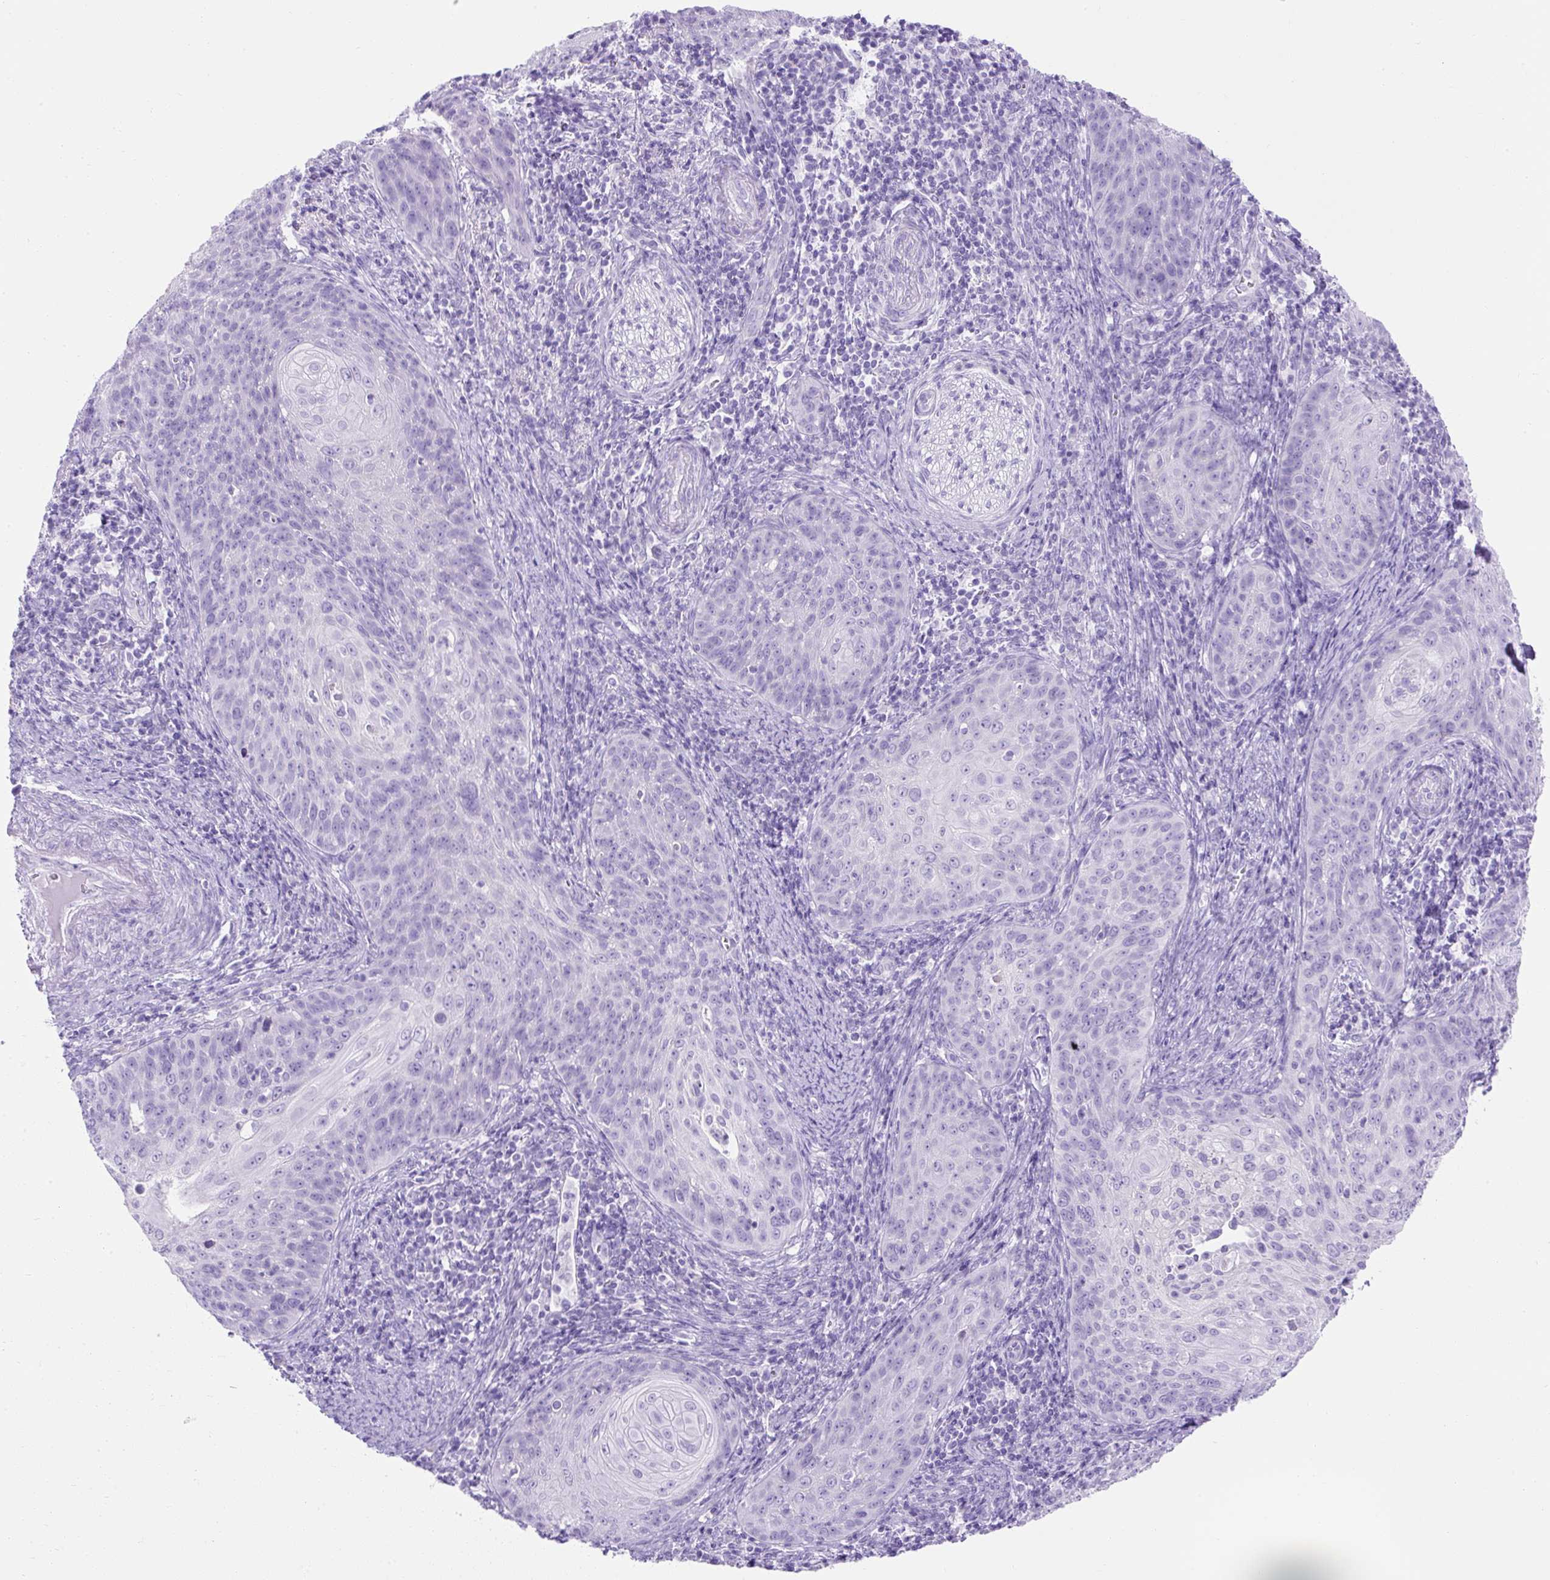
{"staining": {"intensity": "negative", "quantity": "none", "location": "none"}, "tissue": "cervical cancer", "cell_type": "Tumor cells", "image_type": "cancer", "snomed": [{"axis": "morphology", "description": "Squamous cell carcinoma, NOS"}, {"axis": "topography", "description": "Cervix"}], "caption": "DAB (3,3'-diaminobenzidine) immunohistochemical staining of human cervical cancer (squamous cell carcinoma) displays no significant staining in tumor cells.", "gene": "KRT12", "patient": {"sex": "female", "age": 30}}